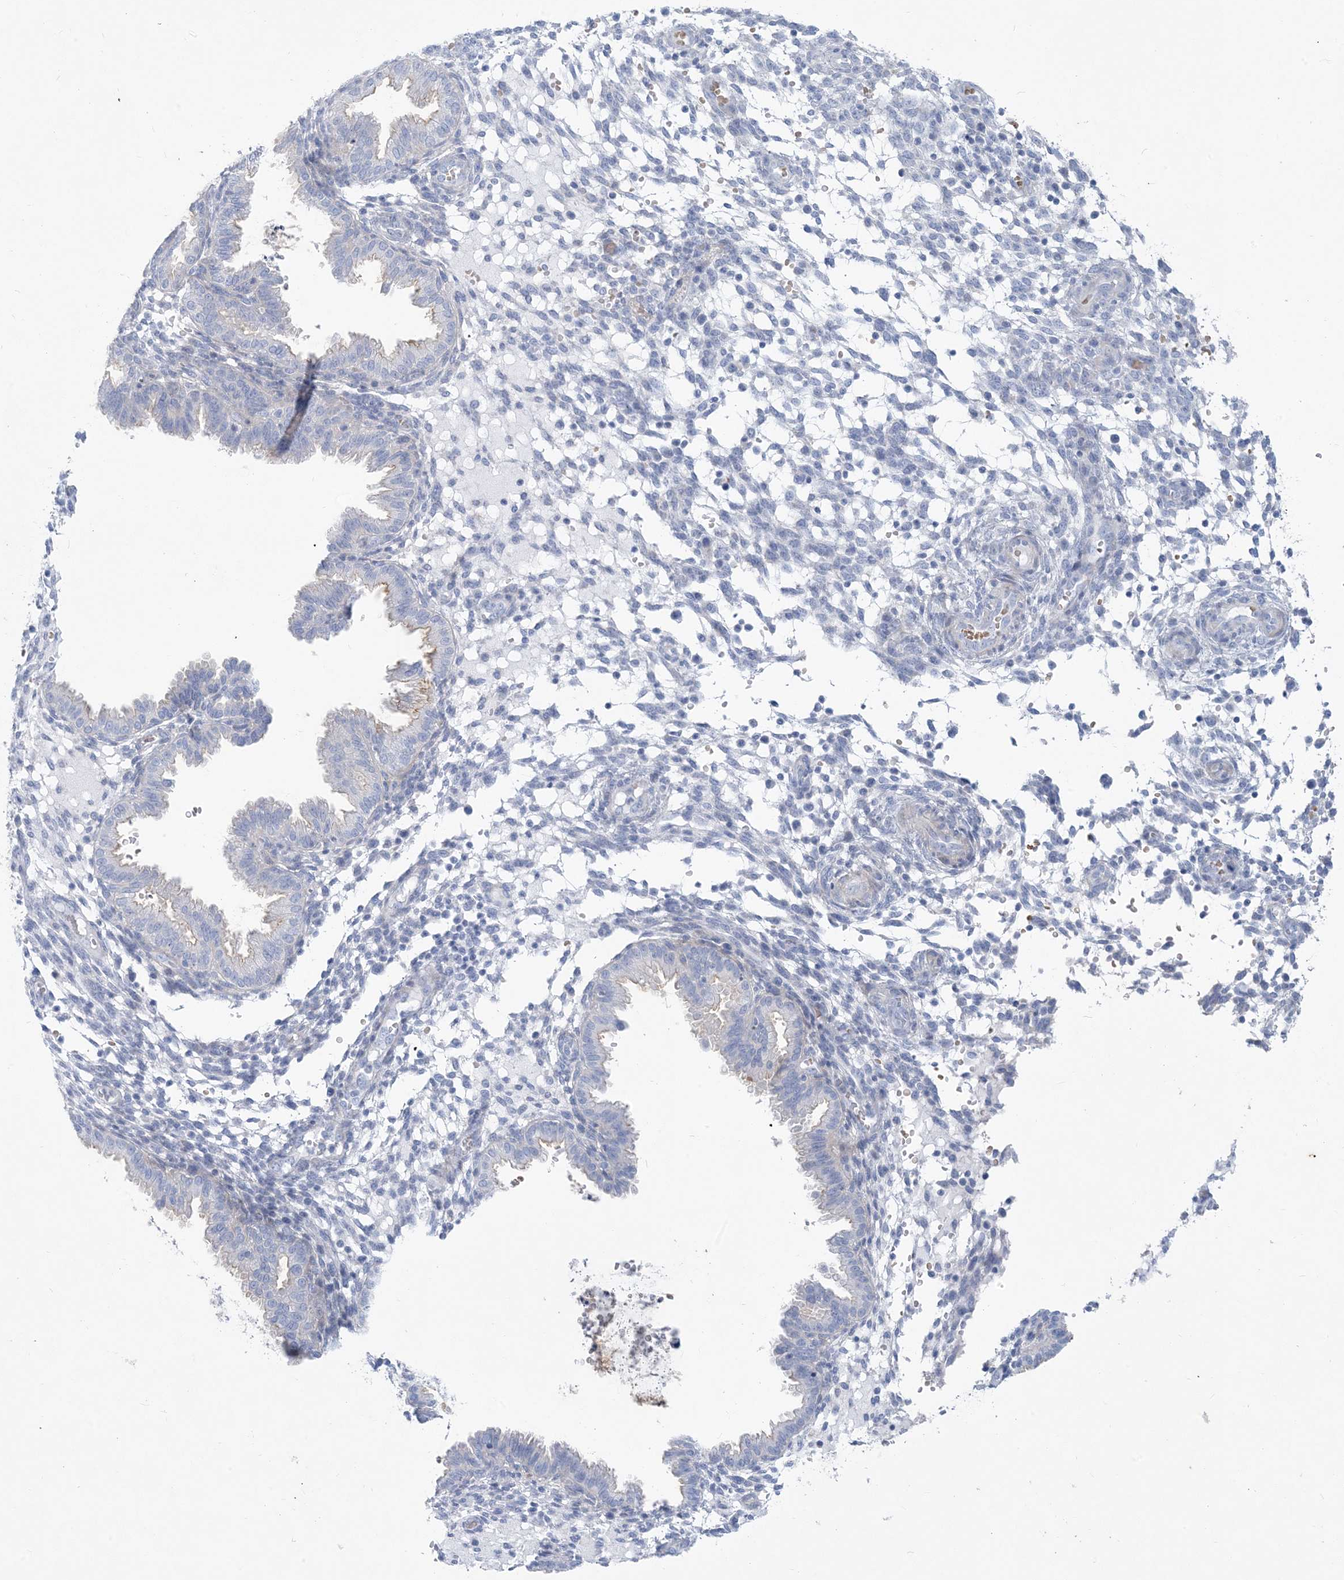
{"staining": {"intensity": "negative", "quantity": "none", "location": "none"}, "tissue": "endometrium", "cell_type": "Cells in endometrial stroma", "image_type": "normal", "snomed": [{"axis": "morphology", "description": "Normal tissue, NOS"}, {"axis": "topography", "description": "Endometrium"}], "caption": "Micrograph shows no significant protein staining in cells in endometrial stroma of unremarkable endometrium. Nuclei are stained in blue.", "gene": "MOXD1", "patient": {"sex": "female", "age": 33}}